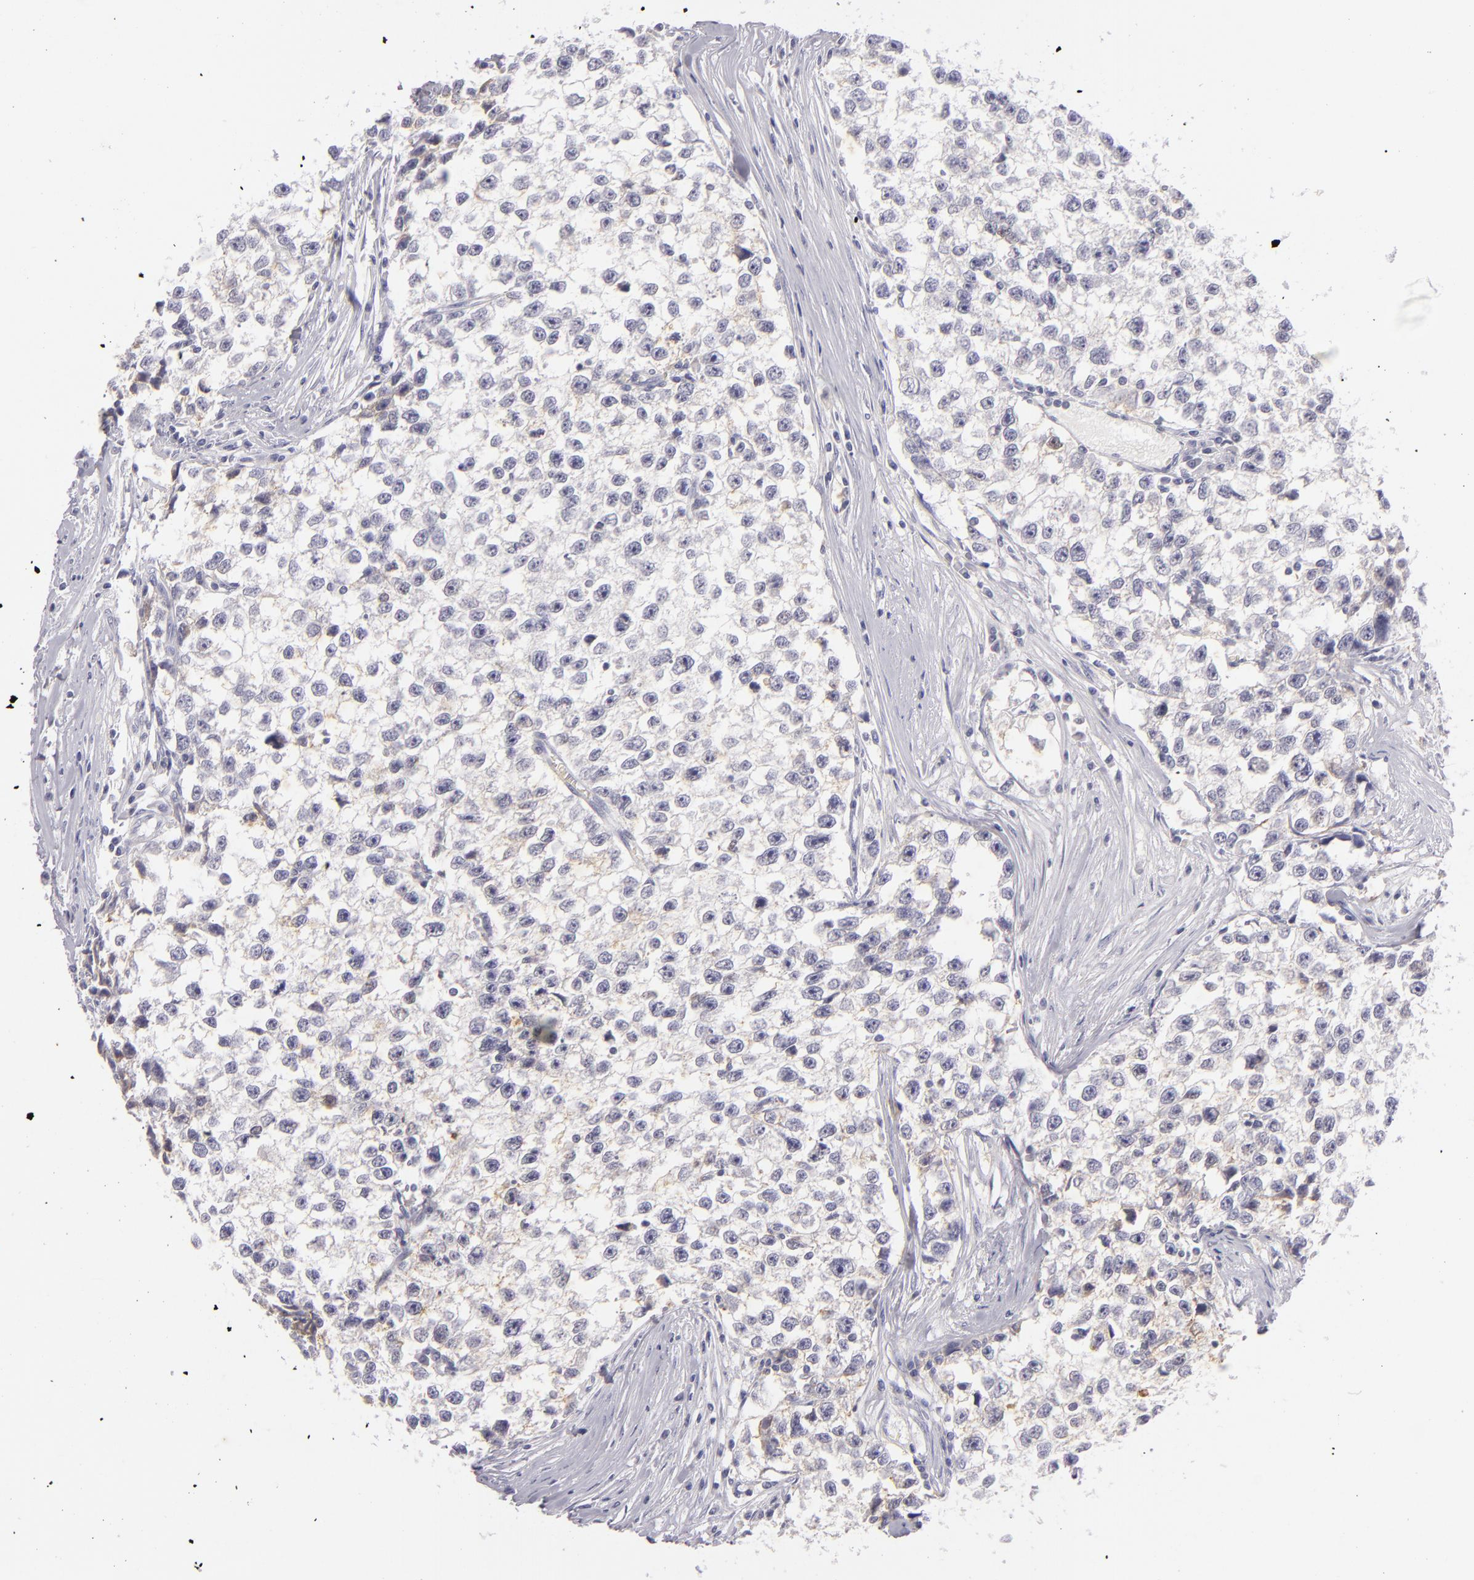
{"staining": {"intensity": "weak", "quantity": "25%-75%", "location": "cytoplasmic/membranous"}, "tissue": "testis cancer", "cell_type": "Tumor cells", "image_type": "cancer", "snomed": [{"axis": "morphology", "description": "Seminoma, NOS"}, {"axis": "morphology", "description": "Carcinoma, Embryonal, NOS"}, {"axis": "topography", "description": "Testis"}], "caption": "A brown stain highlights weak cytoplasmic/membranous positivity of a protein in human testis cancer (seminoma) tumor cells.", "gene": "TNNC1", "patient": {"sex": "male", "age": 30}}